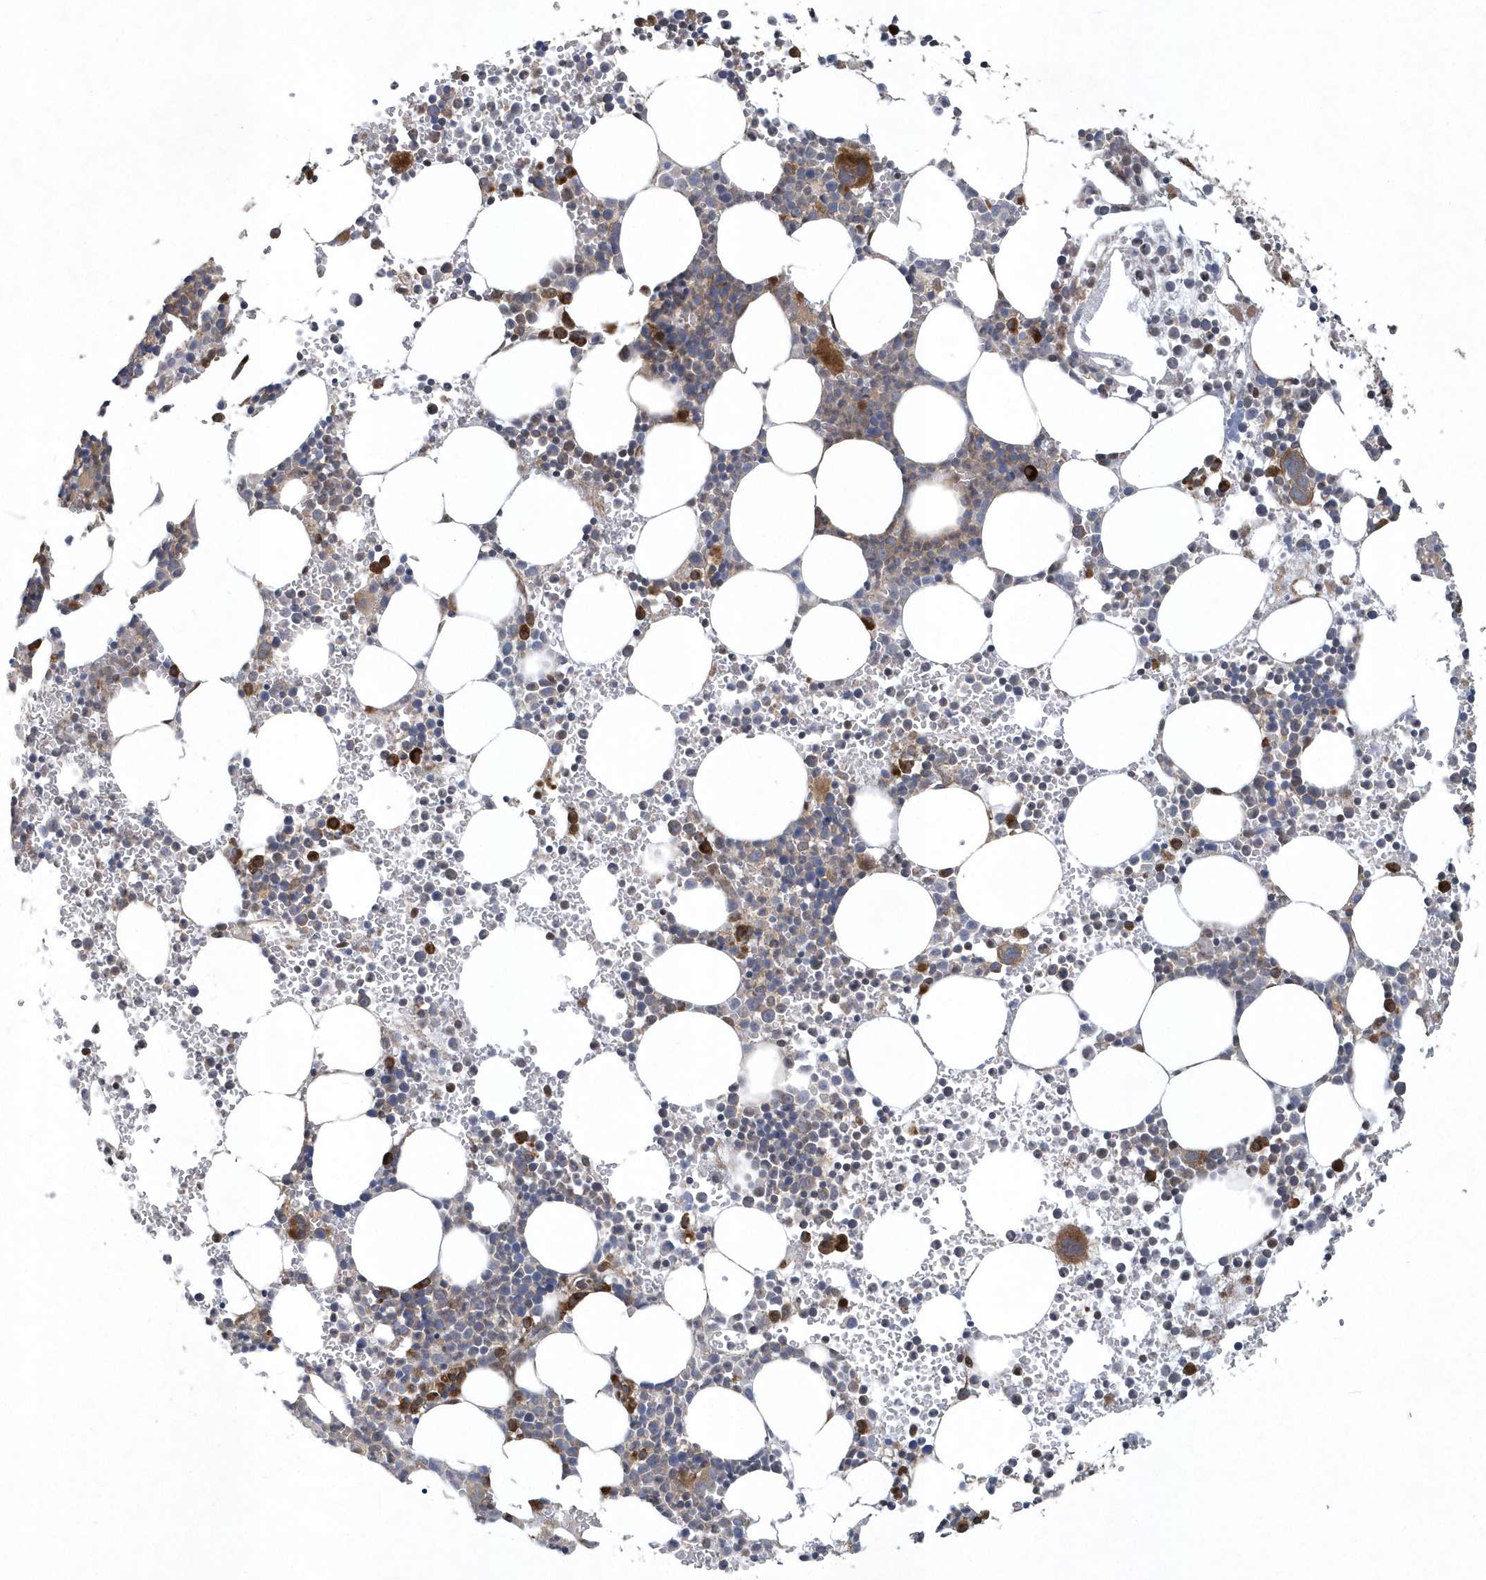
{"staining": {"intensity": "strong", "quantity": "<25%", "location": "cytoplasmic/membranous"}, "tissue": "bone marrow", "cell_type": "Hematopoietic cells", "image_type": "normal", "snomed": [{"axis": "morphology", "description": "Normal tissue, NOS"}, {"axis": "topography", "description": "Bone marrow"}], "caption": "Strong cytoplasmic/membranous protein staining is appreciated in approximately <25% of hematopoietic cells in bone marrow. (Stains: DAB in brown, nuclei in blue, Microscopy: brightfield microscopy at high magnification).", "gene": "N4BP2", "patient": {"sex": "female", "age": 78}}